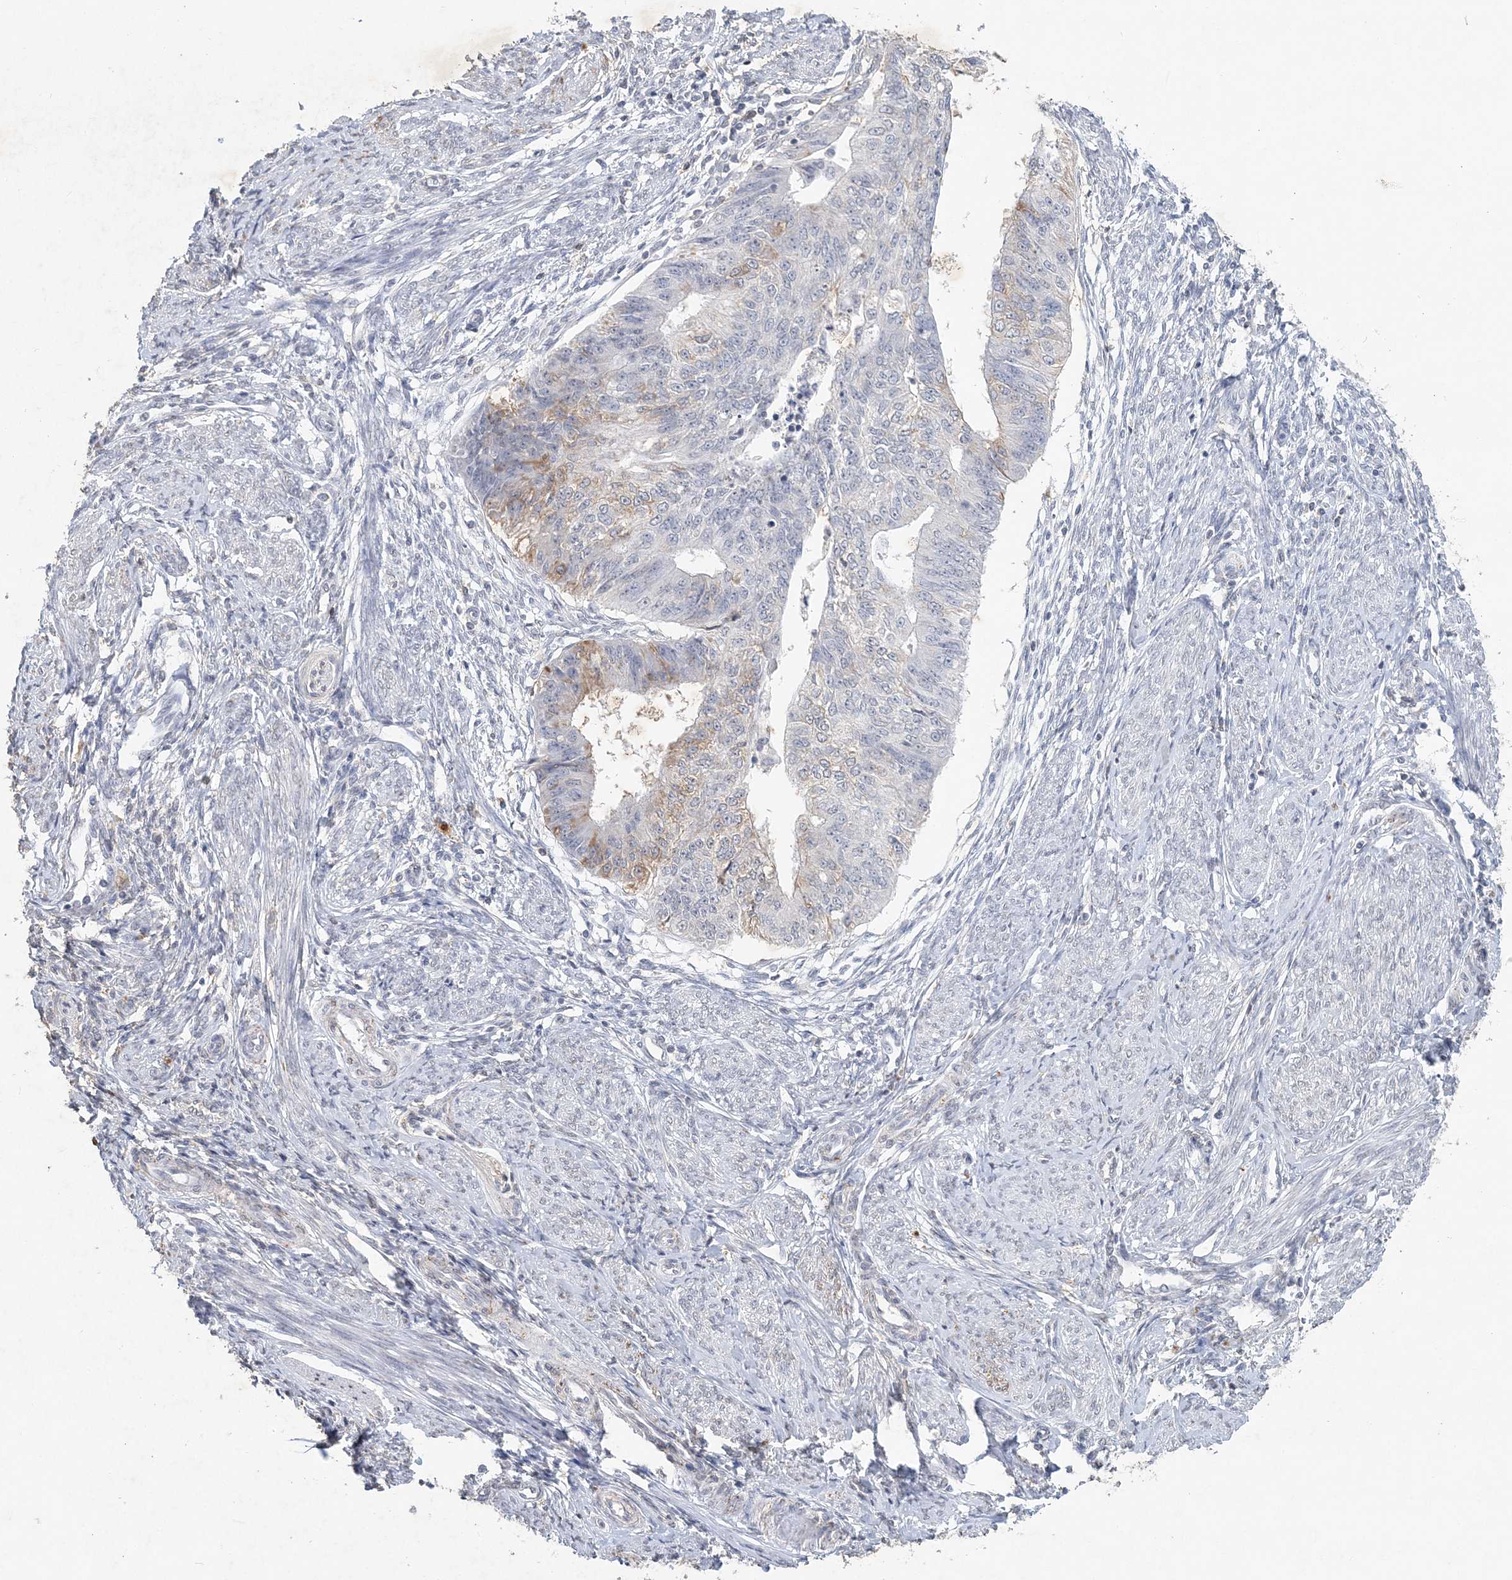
{"staining": {"intensity": "moderate", "quantity": "<25%", "location": "cytoplasmic/membranous"}, "tissue": "endometrial cancer", "cell_type": "Tumor cells", "image_type": "cancer", "snomed": [{"axis": "morphology", "description": "Adenocarcinoma, NOS"}, {"axis": "topography", "description": "Endometrium"}], "caption": "Protein staining of endometrial adenocarcinoma tissue reveals moderate cytoplasmic/membranous positivity in approximately <25% of tumor cells.", "gene": "PDCD1", "patient": {"sex": "female", "age": 32}}